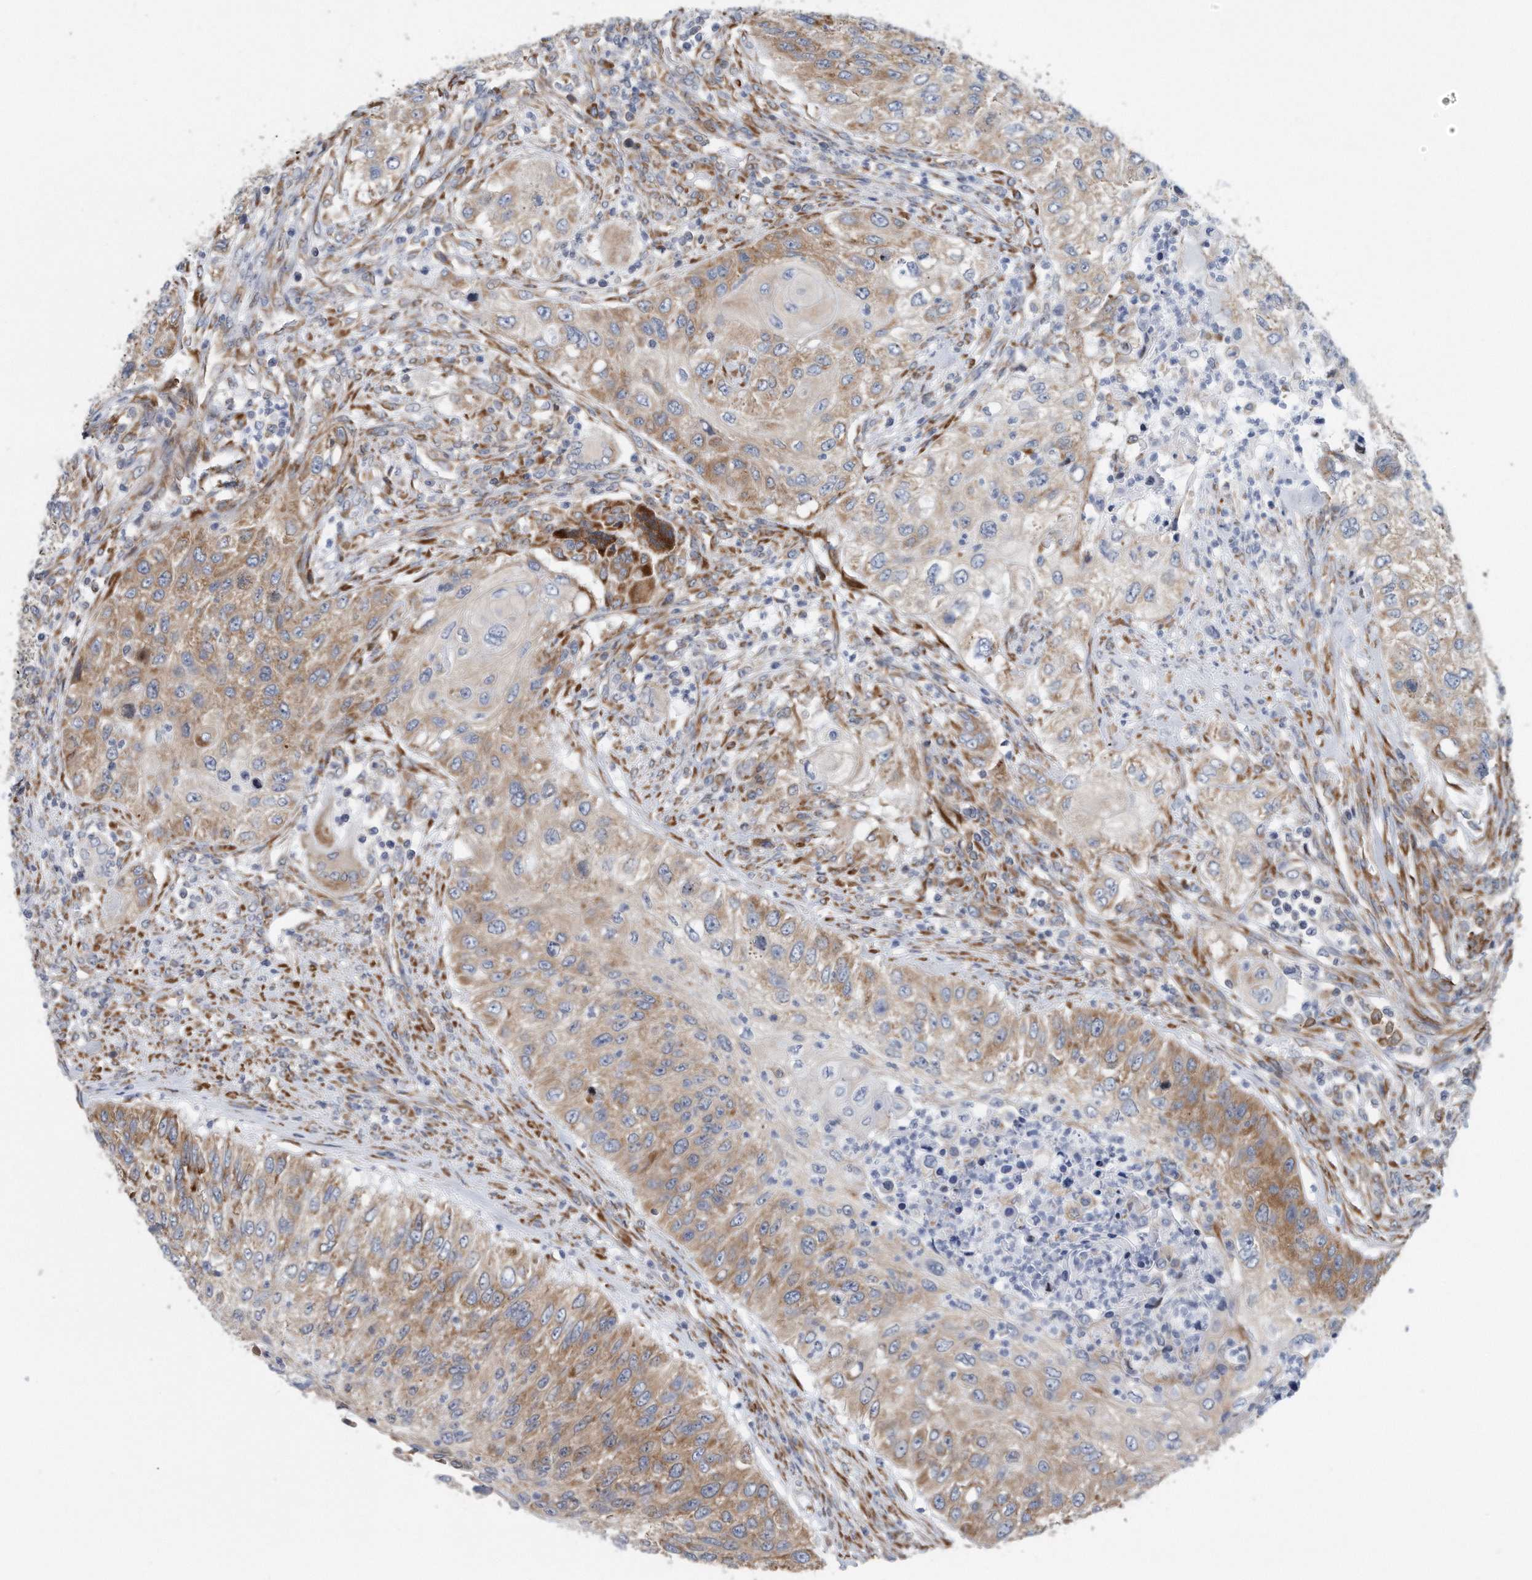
{"staining": {"intensity": "moderate", "quantity": ">75%", "location": "cytoplasmic/membranous"}, "tissue": "urothelial cancer", "cell_type": "Tumor cells", "image_type": "cancer", "snomed": [{"axis": "morphology", "description": "Urothelial carcinoma, High grade"}, {"axis": "topography", "description": "Urinary bladder"}], "caption": "High-grade urothelial carcinoma stained with a protein marker displays moderate staining in tumor cells.", "gene": "RPL26L1", "patient": {"sex": "female", "age": 60}}